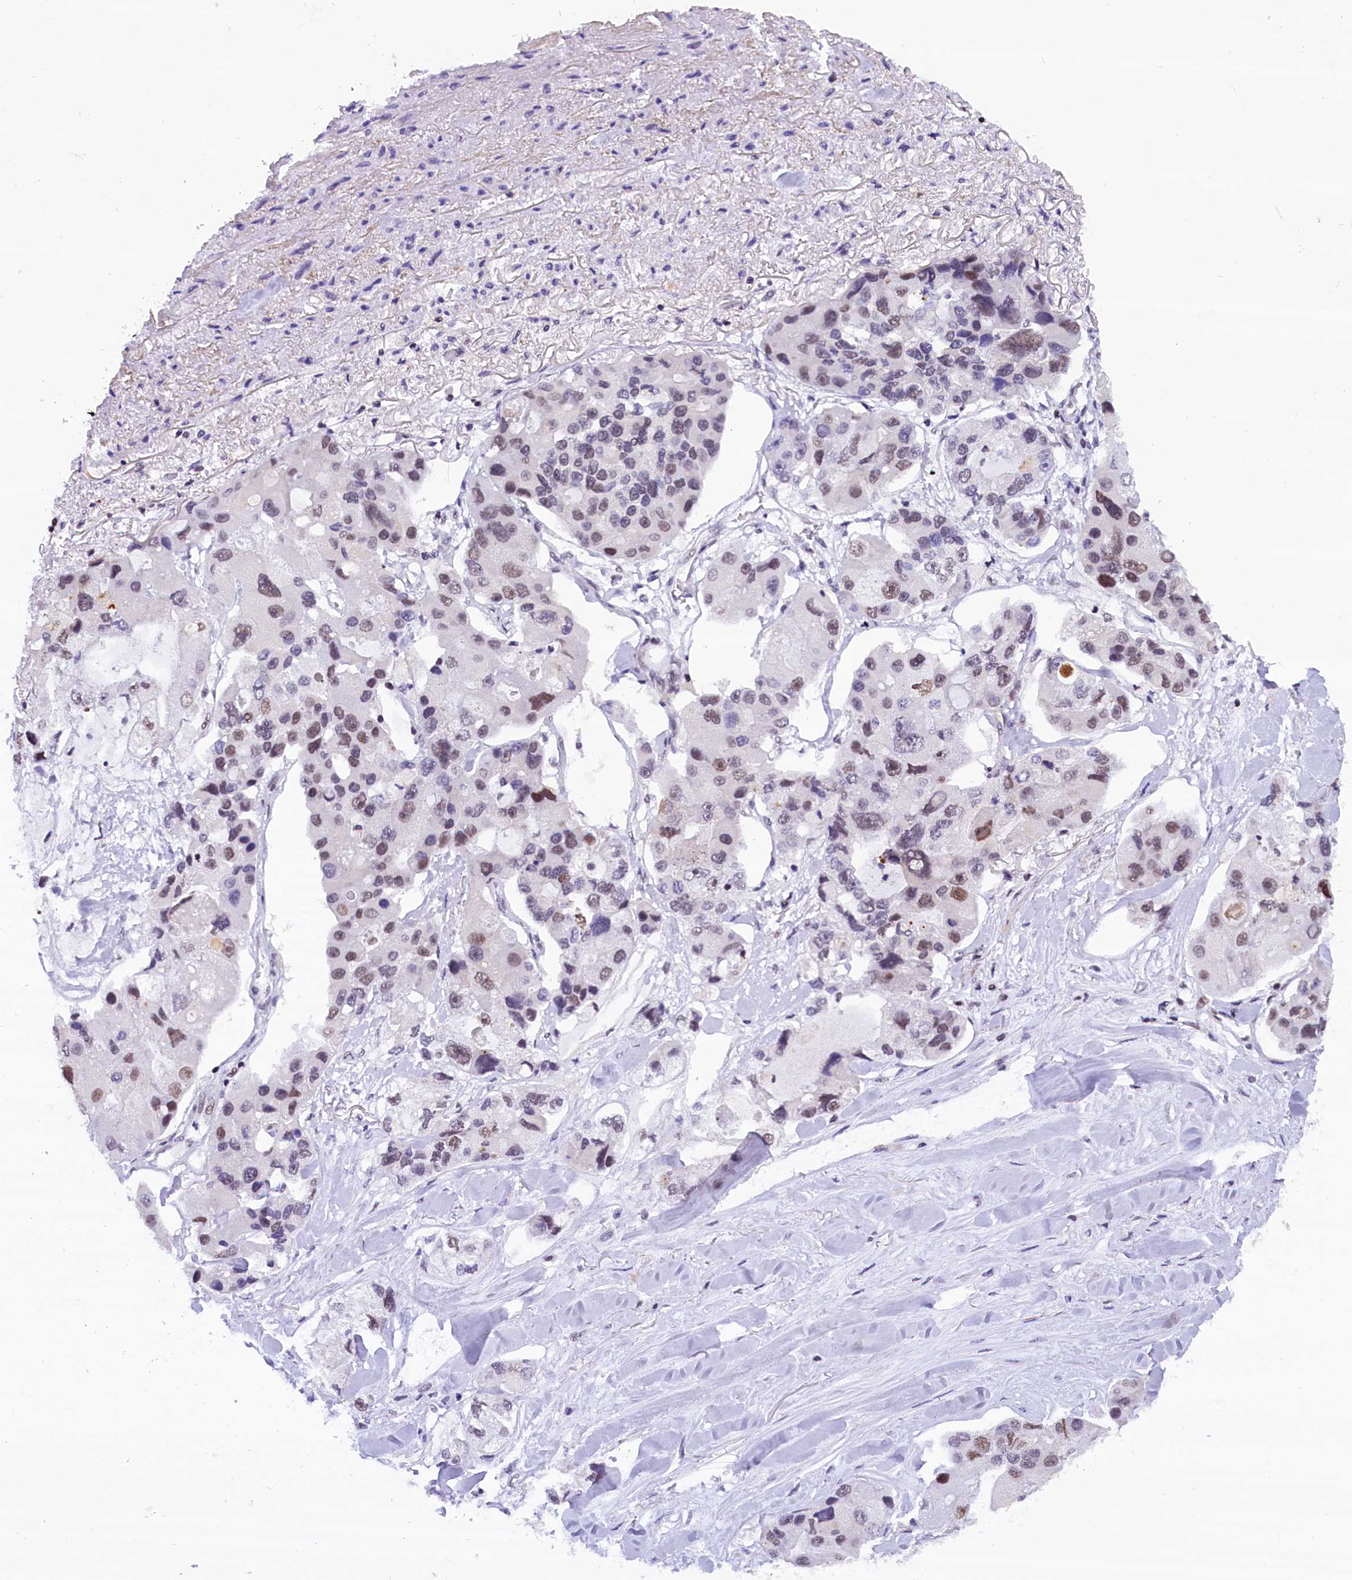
{"staining": {"intensity": "moderate", "quantity": "25%-75%", "location": "nuclear"}, "tissue": "lung cancer", "cell_type": "Tumor cells", "image_type": "cancer", "snomed": [{"axis": "morphology", "description": "Adenocarcinoma, NOS"}, {"axis": "topography", "description": "Lung"}], "caption": "An immunohistochemistry micrograph of tumor tissue is shown. Protein staining in brown highlights moderate nuclear positivity in lung adenocarcinoma within tumor cells. The protein of interest is stained brown, and the nuclei are stained in blue (DAB (3,3'-diaminobenzidine) IHC with brightfield microscopy, high magnification).", "gene": "CDYL2", "patient": {"sex": "female", "age": 54}}